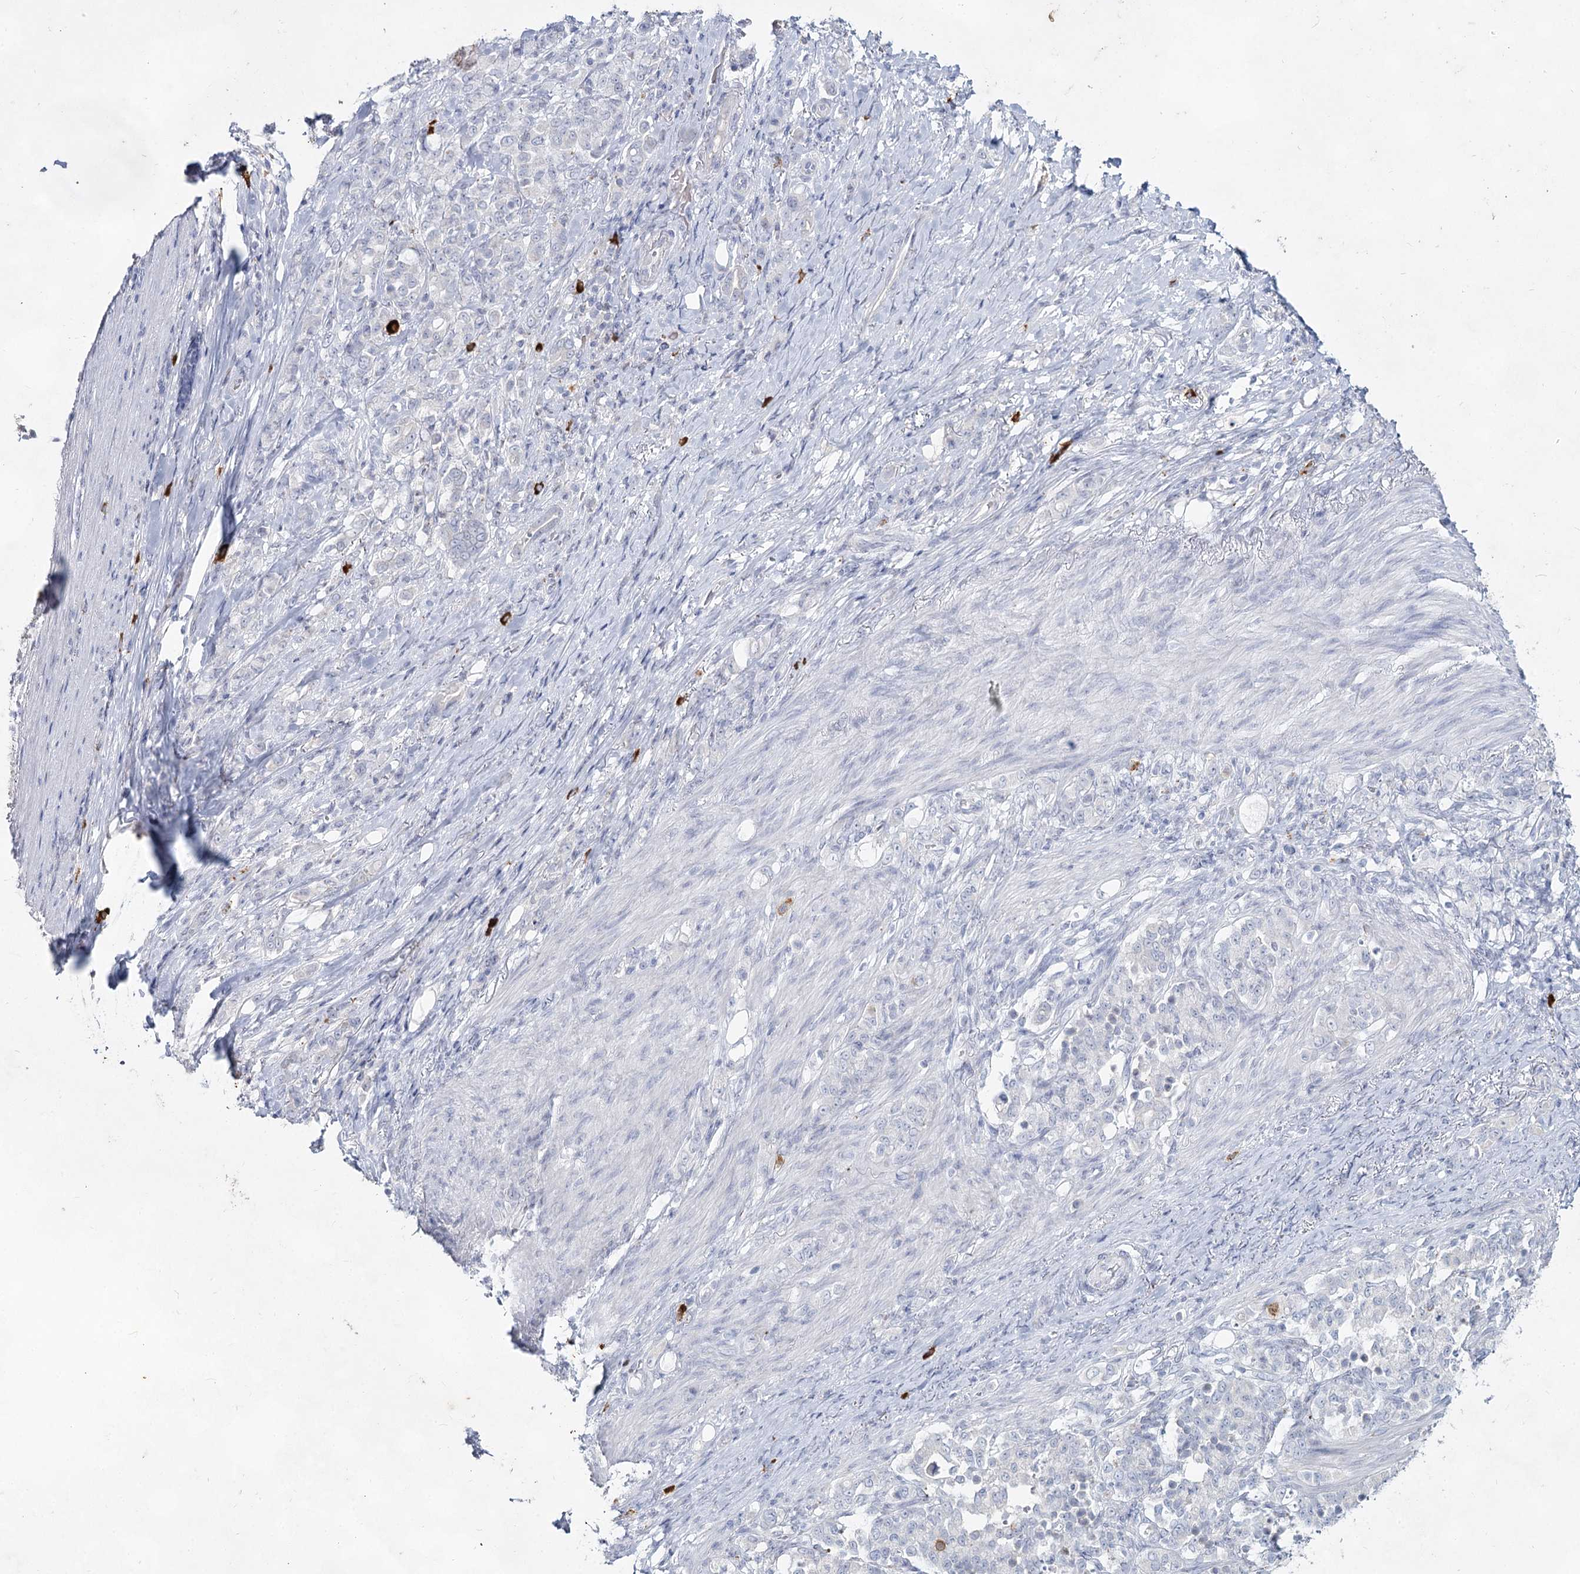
{"staining": {"intensity": "negative", "quantity": "none", "location": "none"}, "tissue": "stomach cancer", "cell_type": "Tumor cells", "image_type": "cancer", "snomed": [{"axis": "morphology", "description": "Adenocarcinoma, NOS"}, {"axis": "topography", "description": "Stomach"}], "caption": "IHC image of stomach cancer stained for a protein (brown), which demonstrates no positivity in tumor cells. (Brightfield microscopy of DAB (3,3'-diaminobenzidine) immunohistochemistry at high magnification).", "gene": "CCDC73", "patient": {"sex": "female", "age": 79}}